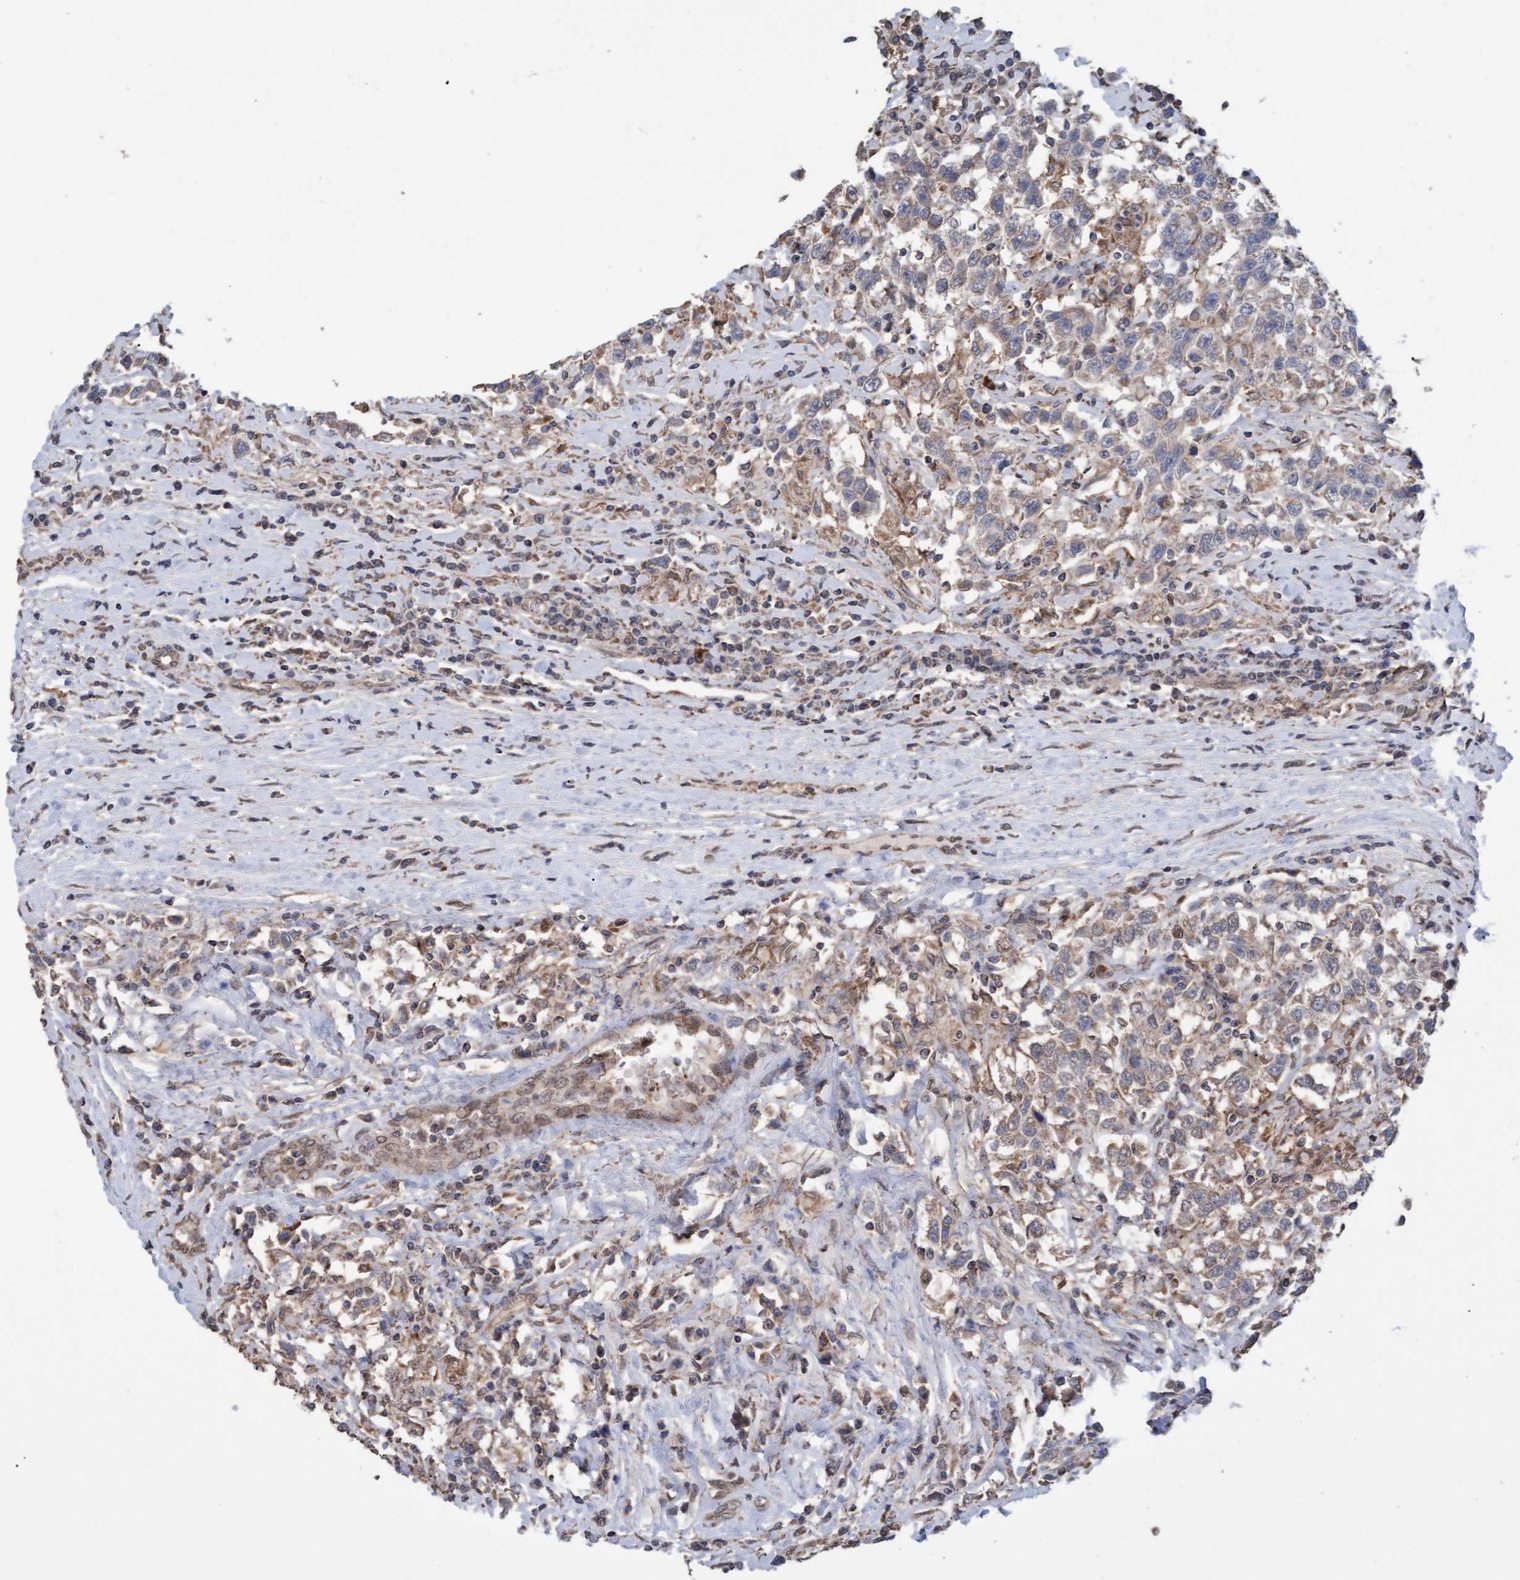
{"staining": {"intensity": "weak", "quantity": ">75%", "location": "cytoplasmic/membranous"}, "tissue": "testis cancer", "cell_type": "Tumor cells", "image_type": "cancer", "snomed": [{"axis": "morphology", "description": "Seminoma, NOS"}, {"axis": "topography", "description": "Testis"}], "caption": "Protein expression analysis of testis seminoma displays weak cytoplasmic/membranous staining in approximately >75% of tumor cells.", "gene": "MGLL", "patient": {"sex": "male", "age": 41}}